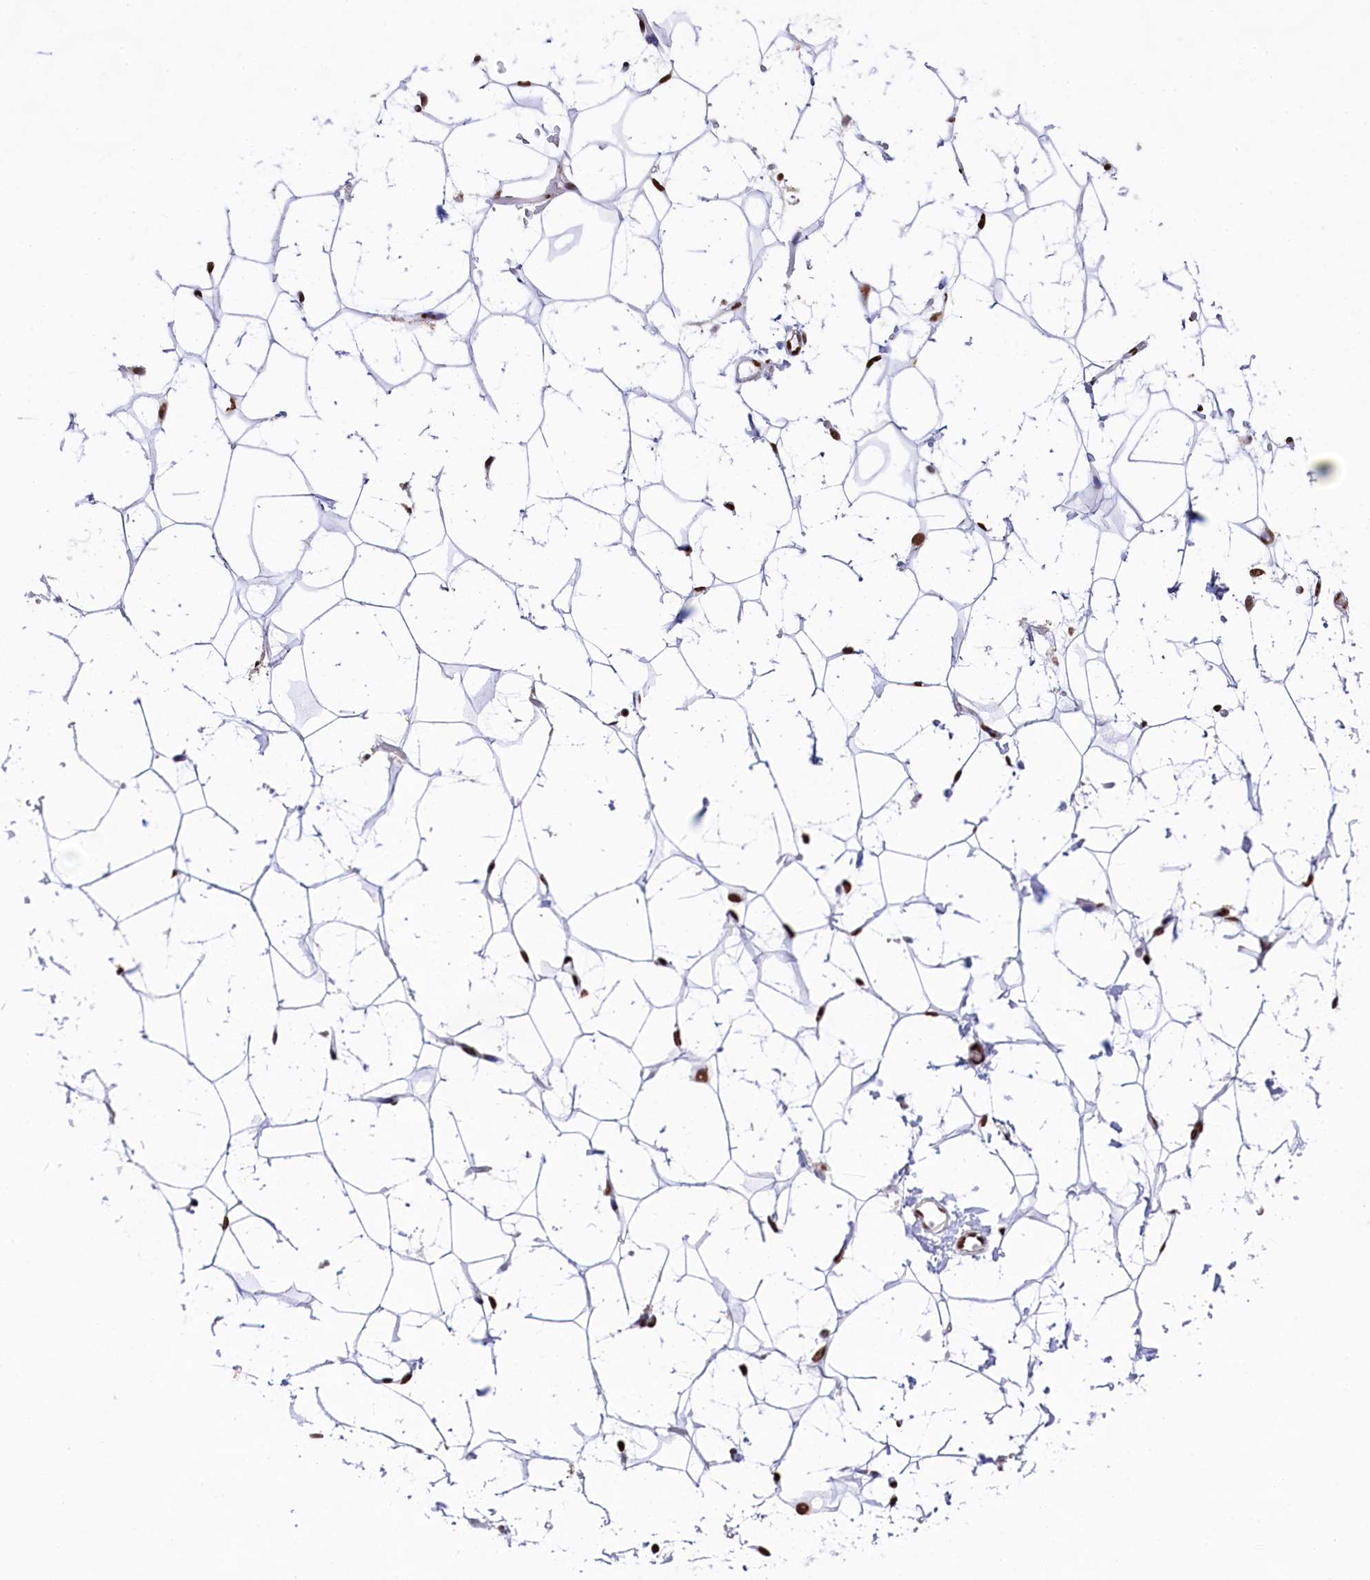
{"staining": {"intensity": "strong", "quantity": ">75%", "location": "nuclear"}, "tissue": "adipose tissue", "cell_type": "Adipocytes", "image_type": "normal", "snomed": [{"axis": "morphology", "description": "Normal tissue, NOS"}, {"axis": "topography", "description": "Breast"}], "caption": "An image showing strong nuclear positivity in about >75% of adipocytes in unremarkable adipose tissue, as visualized by brown immunohistochemical staining.", "gene": "SNRPD2", "patient": {"sex": "female", "age": 26}}